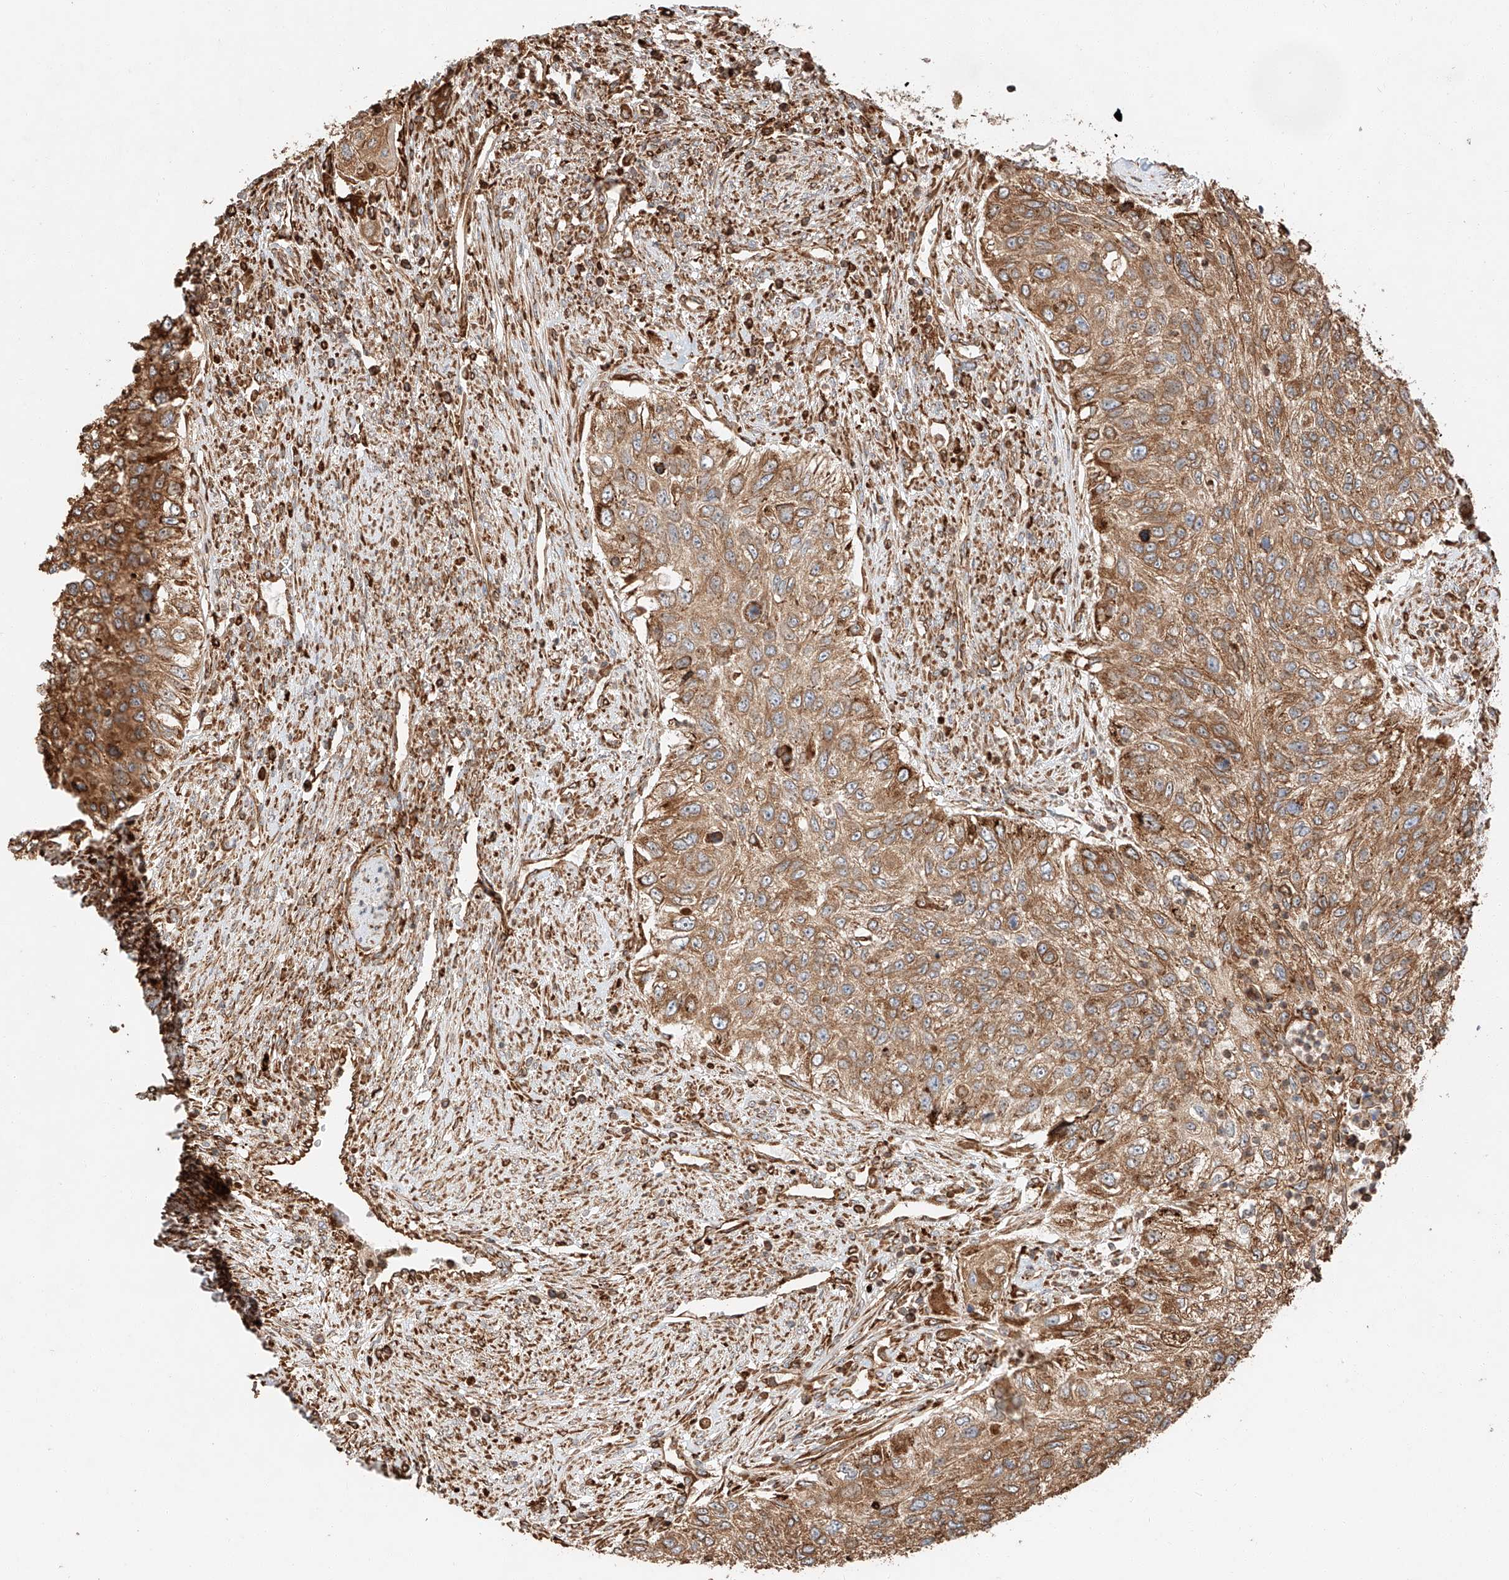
{"staining": {"intensity": "strong", "quantity": ">75%", "location": "cytoplasmic/membranous"}, "tissue": "urothelial cancer", "cell_type": "Tumor cells", "image_type": "cancer", "snomed": [{"axis": "morphology", "description": "Urothelial carcinoma, High grade"}, {"axis": "topography", "description": "Urinary bladder"}], "caption": "This image exhibits high-grade urothelial carcinoma stained with immunohistochemistry to label a protein in brown. The cytoplasmic/membranous of tumor cells show strong positivity for the protein. Nuclei are counter-stained blue.", "gene": "ZNF84", "patient": {"sex": "female", "age": 60}}